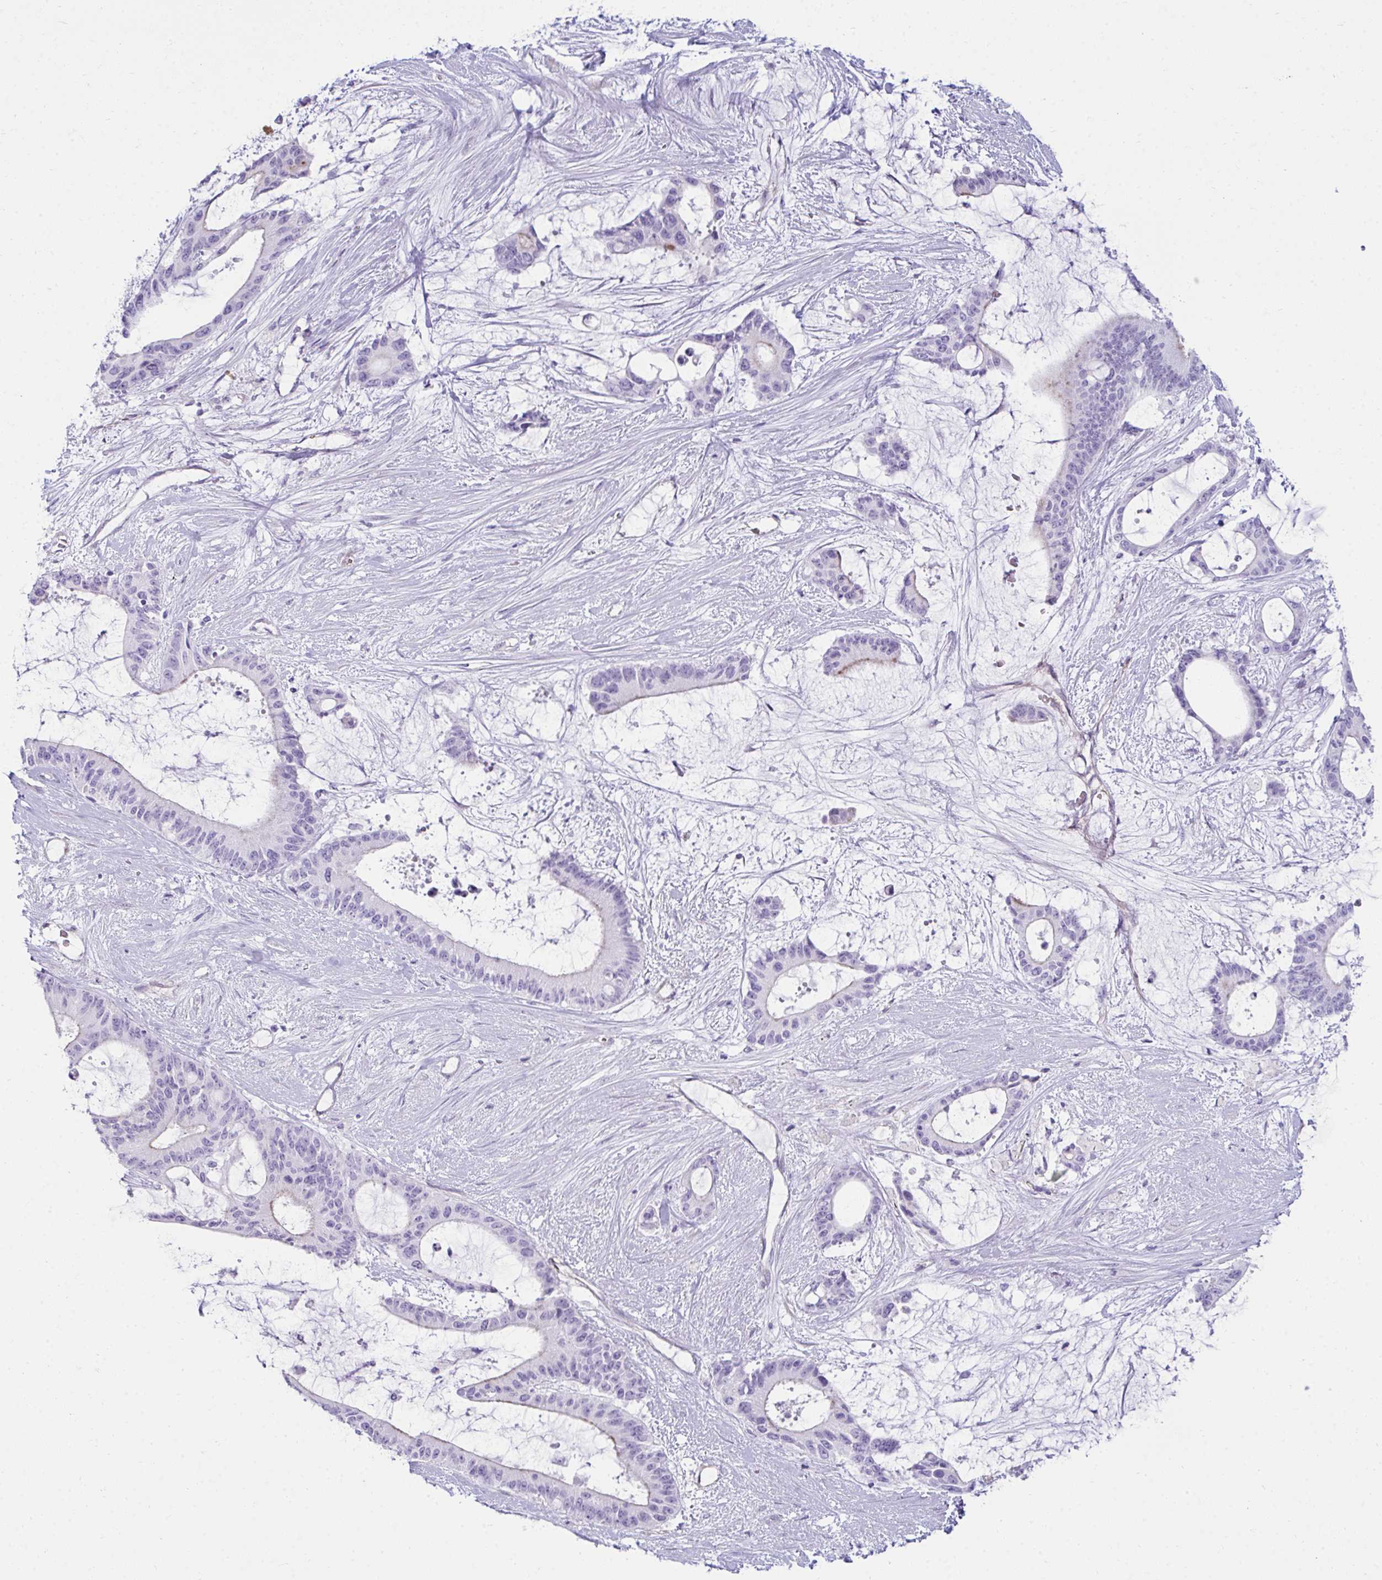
{"staining": {"intensity": "negative", "quantity": "none", "location": "none"}, "tissue": "liver cancer", "cell_type": "Tumor cells", "image_type": "cancer", "snomed": [{"axis": "morphology", "description": "Normal tissue, NOS"}, {"axis": "morphology", "description": "Cholangiocarcinoma"}, {"axis": "topography", "description": "Liver"}, {"axis": "topography", "description": "Peripheral nerve tissue"}], "caption": "The histopathology image shows no staining of tumor cells in cholangiocarcinoma (liver).", "gene": "UBL3", "patient": {"sex": "female", "age": 73}}